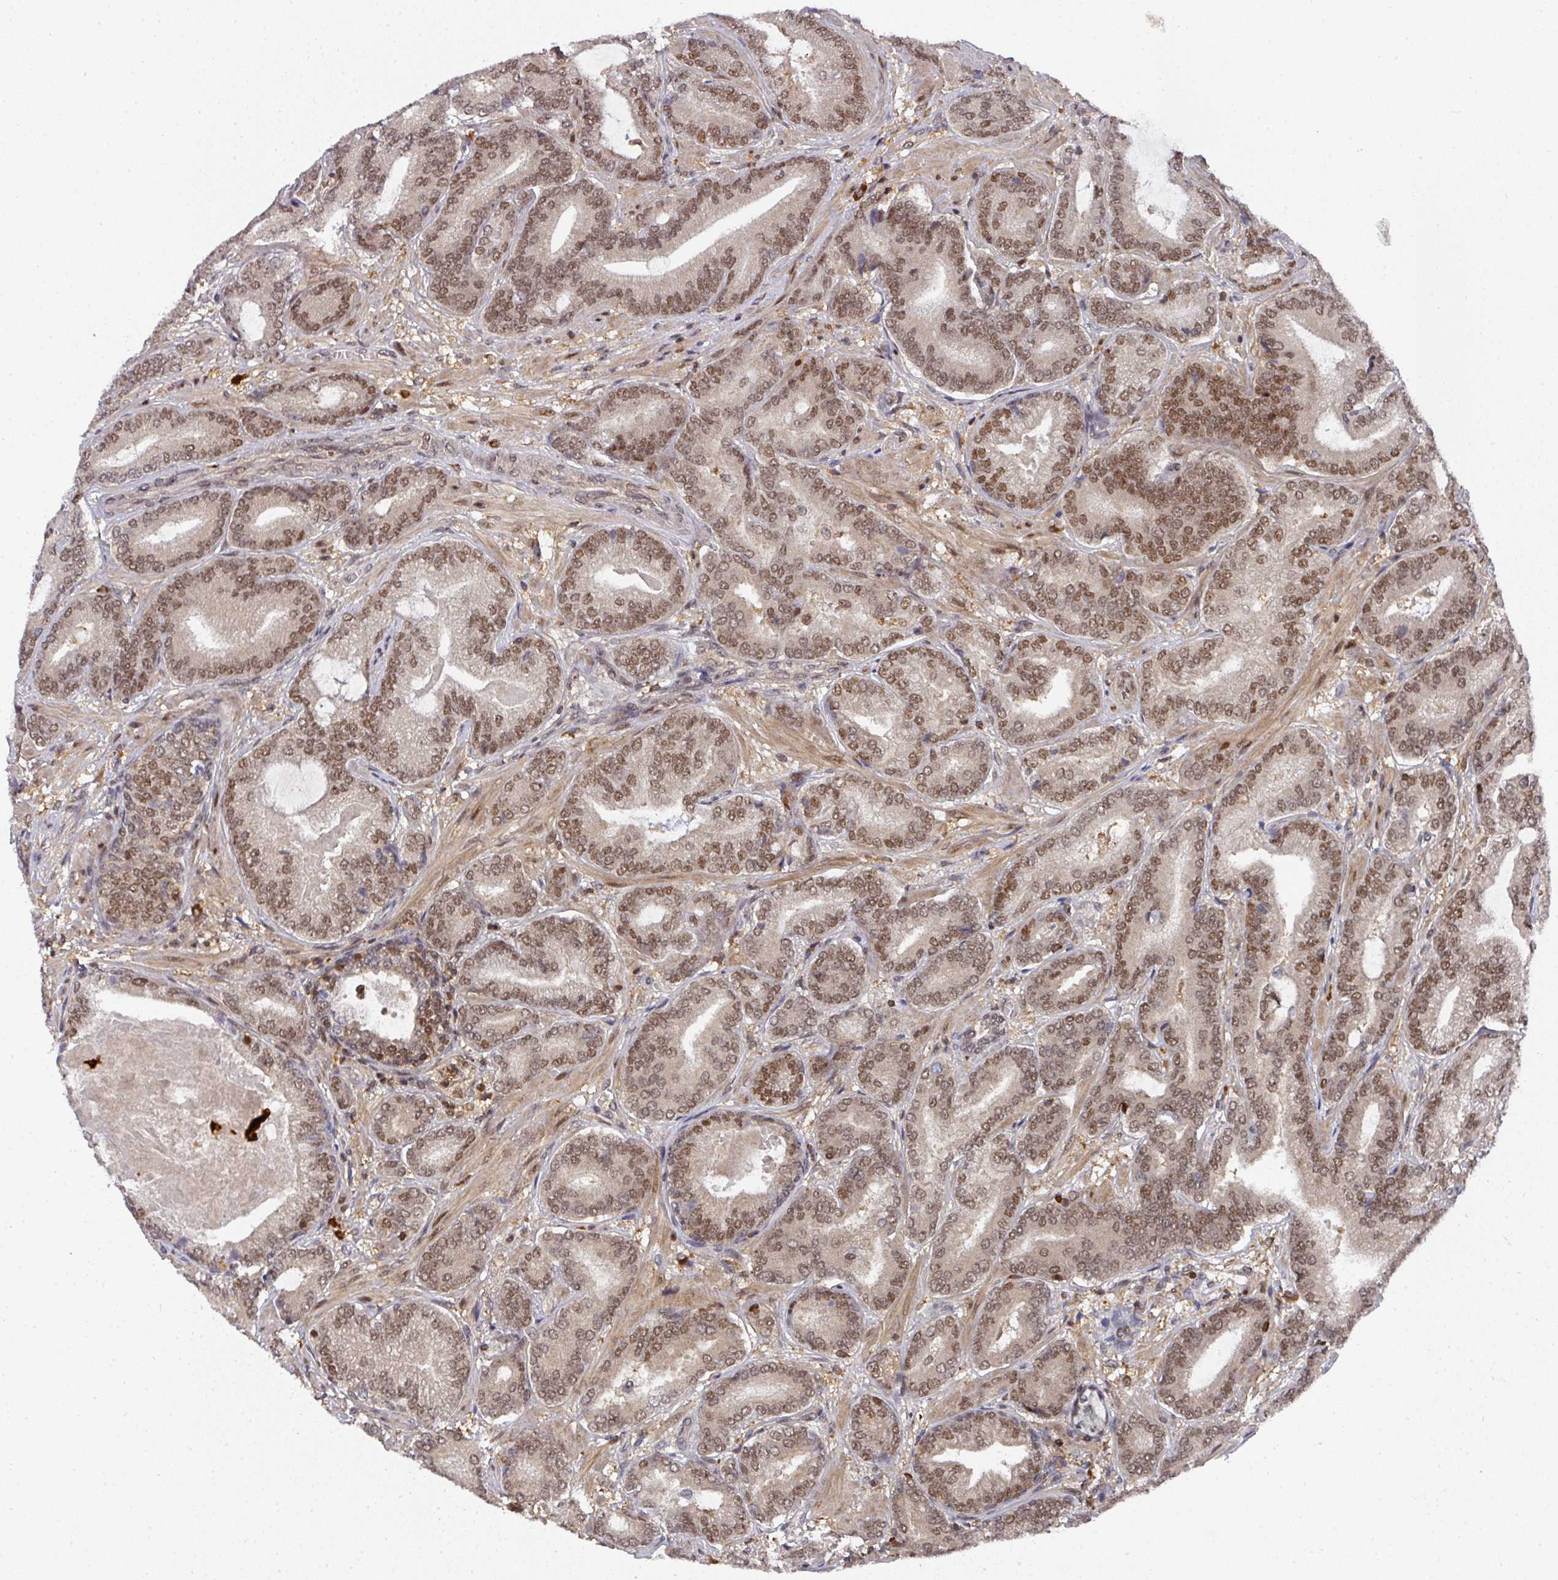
{"staining": {"intensity": "moderate", "quantity": ">75%", "location": "nuclear"}, "tissue": "prostate cancer", "cell_type": "Tumor cells", "image_type": "cancer", "snomed": [{"axis": "morphology", "description": "Adenocarcinoma, Low grade"}, {"axis": "topography", "description": "Prostate and seminal vesicle, NOS"}], "caption": "This histopathology image demonstrates adenocarcinoma (low-grade) (prostate) stained with IHC to label a protein in brown. The nuclear of tumor cells show moderate positivity for the protein. Nuclei are counter-stained blue.", "gene": "DIDO1", "patient": {"sex": "male", "age": 61}}